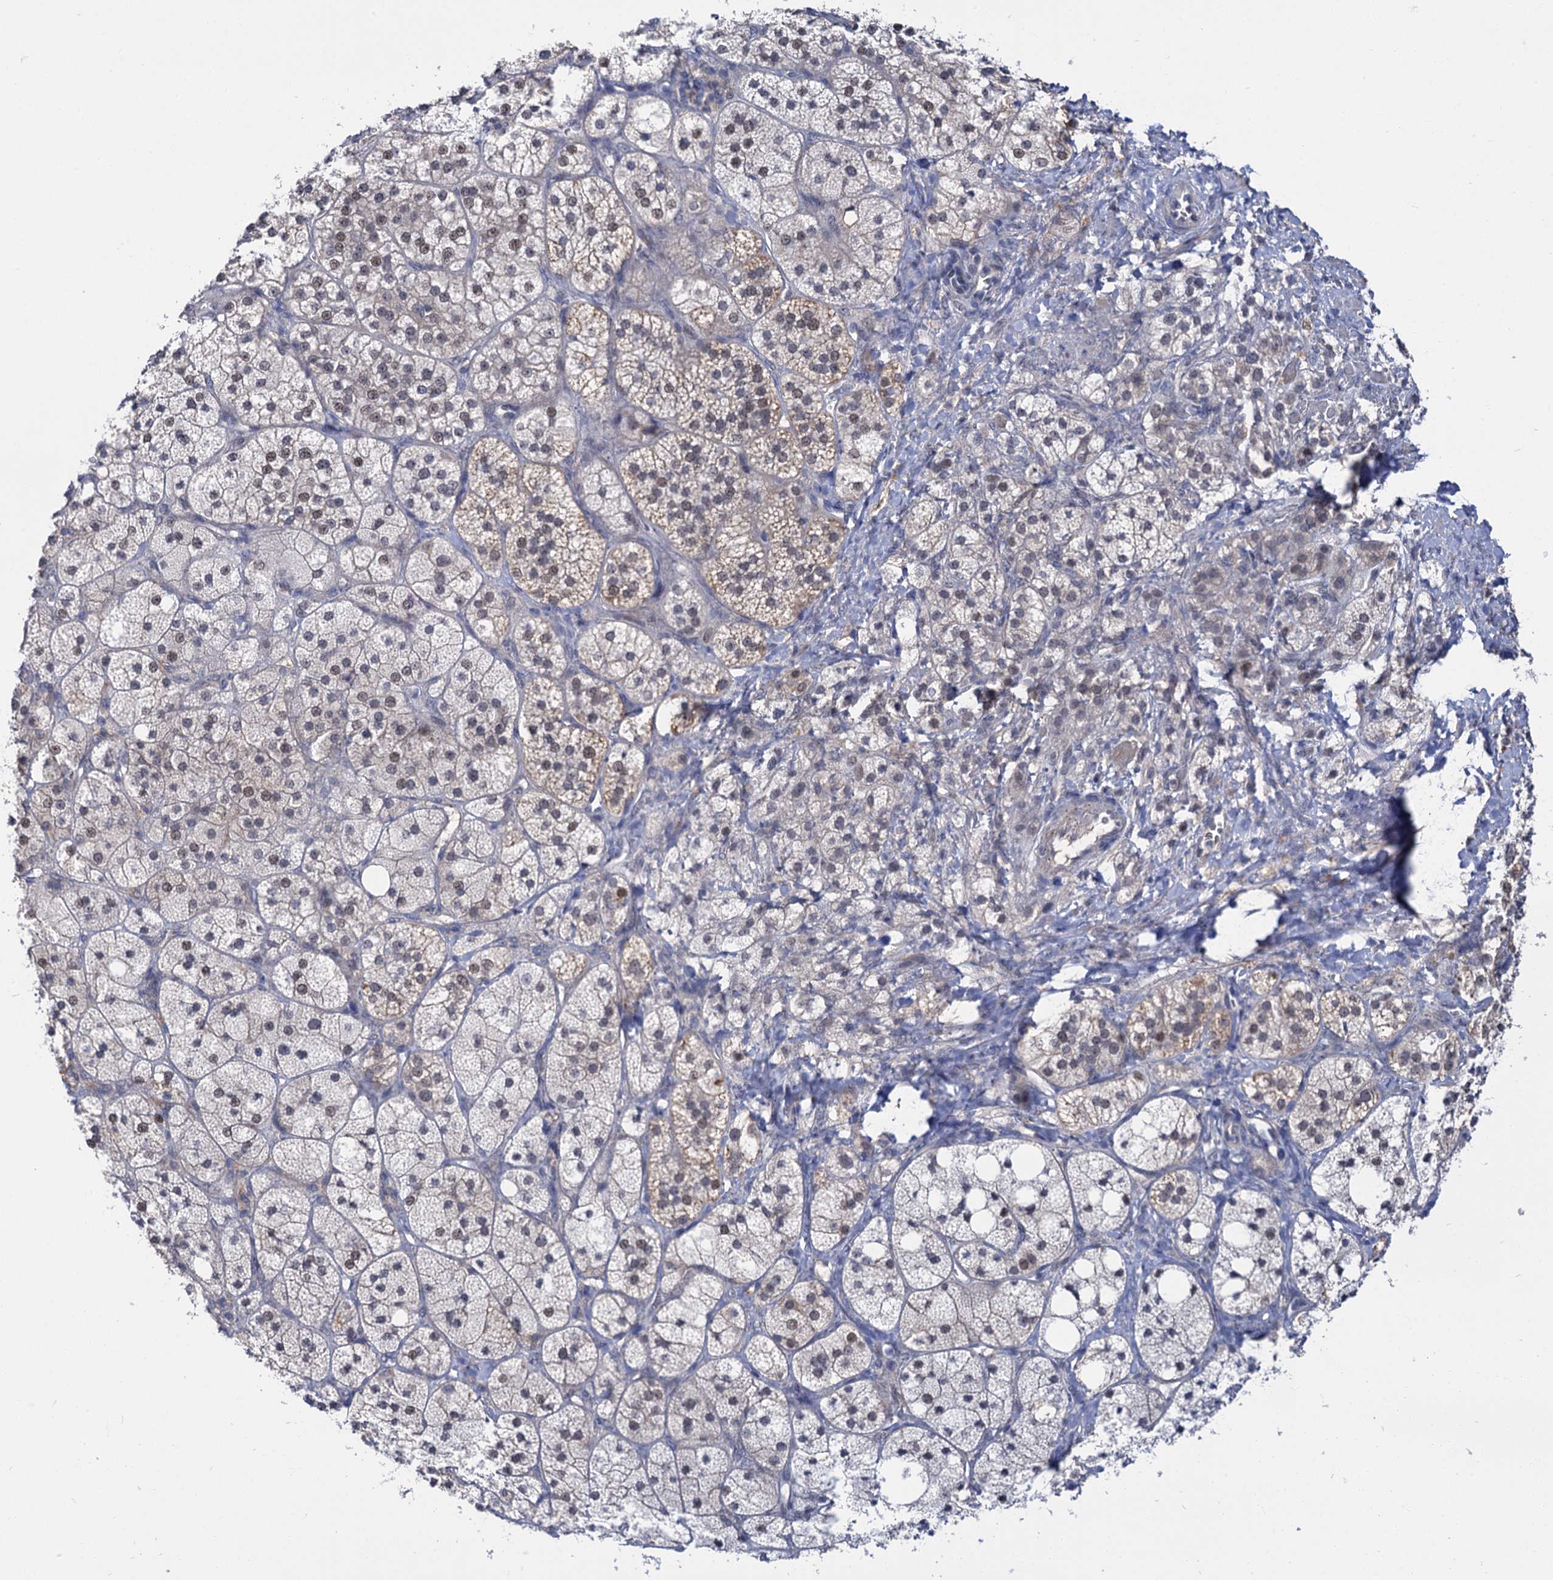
{"staining": {"intensity": "weak", "quantity": "<25%", "location": "cytoplasmic/membranous,nuclear"}, "tissue": "adrenal gland", "cell_type": "Glandular cells", "image_type": "normal", "snomed": [{"axis": "morphology", "description": "Normal tissue, NOS"}, {"axis": "topography", "description": "Adrenal gland"}], "caption": "Immunohistochemistry micrograph of normal adrenal gland: human adrenal gland stained with DAB (3,3'-diaminobenzidine) exhibits no significant protein positivity in glandular cells.", "gene": "NEK10", "patient": {"sex": "male", "age": 61}}